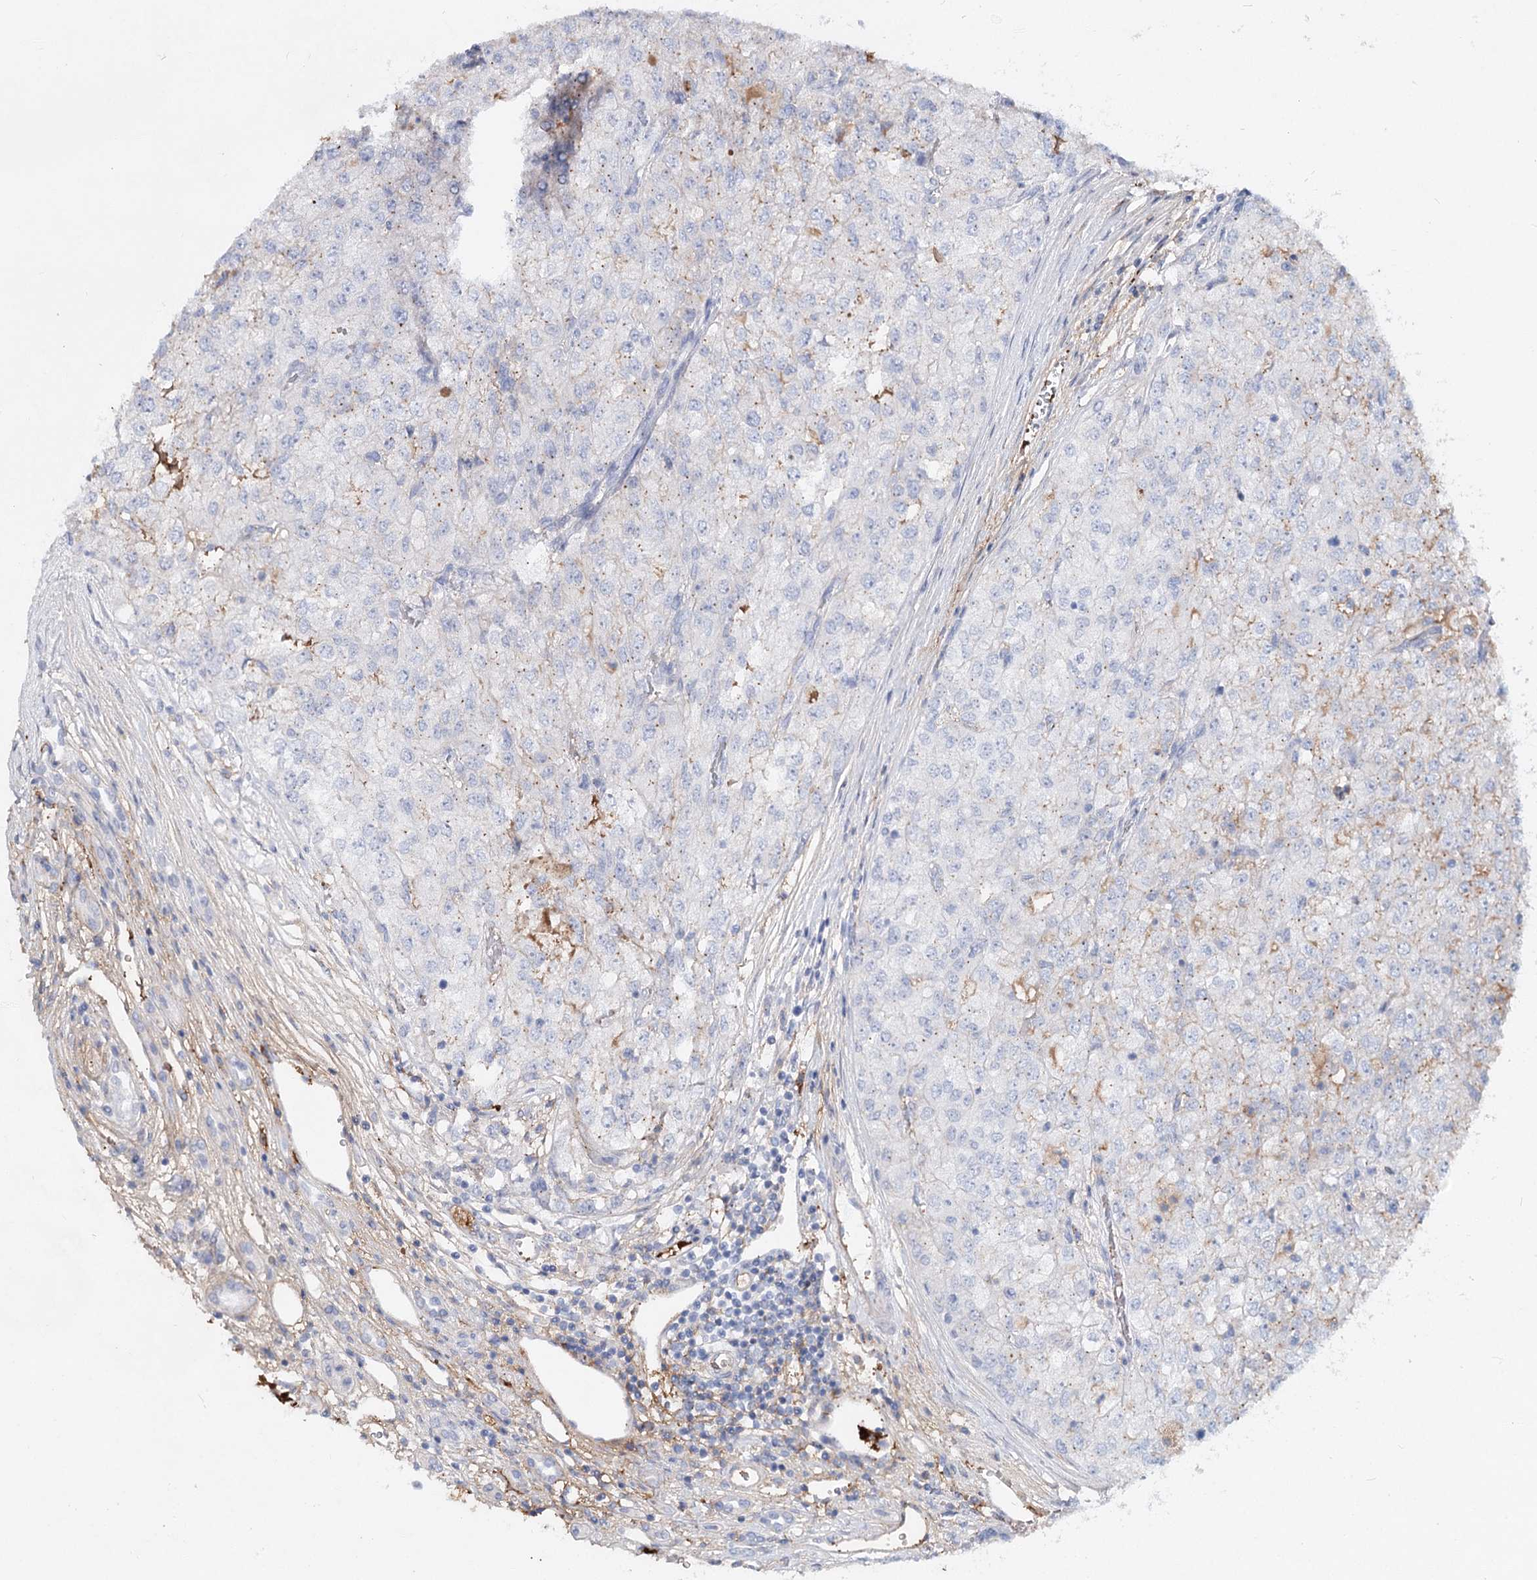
{"staining": {"intensity": "negative", "quantity": "none", "location": "none"}, "tissue": "renal cancer", "cell_type": "Tumor cells", "image_type": "cancer", "snomed": [{"axis": "morphology", "description": "Adenocarcinoma, NOS"}, {"axis": "topography", "description": "Kidney"}], "caption": "Human renal adenocarcinoma stained for a protein using immunohistochemistry (IHC) shows no positivity in tumor cells.", "gene": "TASOR2", "patient": {"sex": "female", "age": 54}}